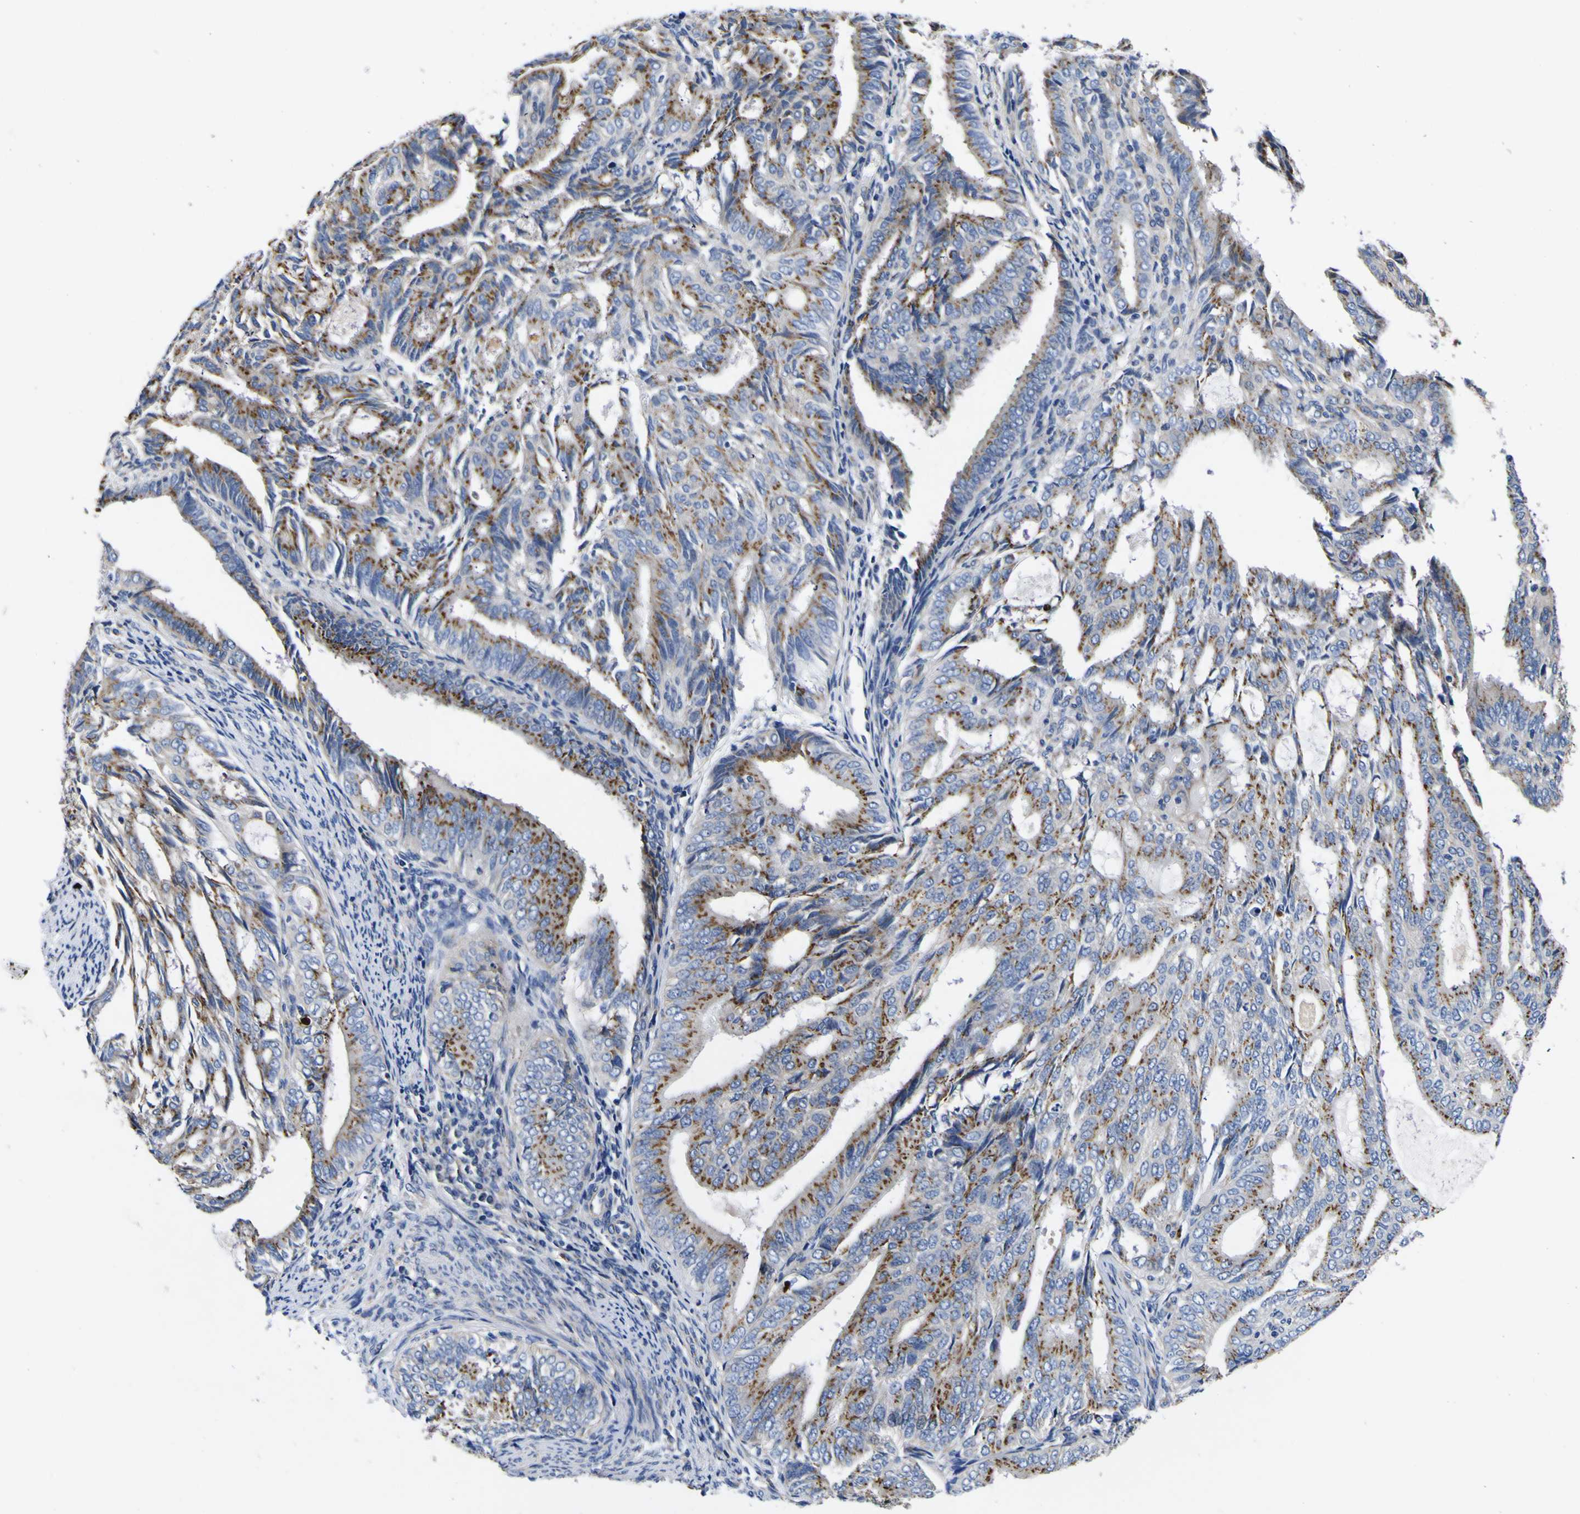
{"staining": {"intensity": "moderate", "quantity": ">75%", "location": "cytoplasmic/membranous"}, "tissue": "endometrial cancer", "cell_type": "Tumor cells", "image_type": "cancer", "snomed": [{"axis": "morphology", "description": "Adenocarcinoma, NOS"}, {"axis": "topography", "description": "Endometrium"}], "caption": "High-magnification brightfield microscopy of endometrial cancer (adenocarcinoma) stained with DAB (brown) and counterstained with hematoxylin (blue). tumor cells exhibit moderate cytoplasmic/membranous expression is present in approximately>75% of cells. The protein is stained brown, and the nuclei are stained in blue (DAB IHC with brightfield microscopy, high magnification).", "gene": "COA1", "patient": {"sex": "female", "age": 58}}